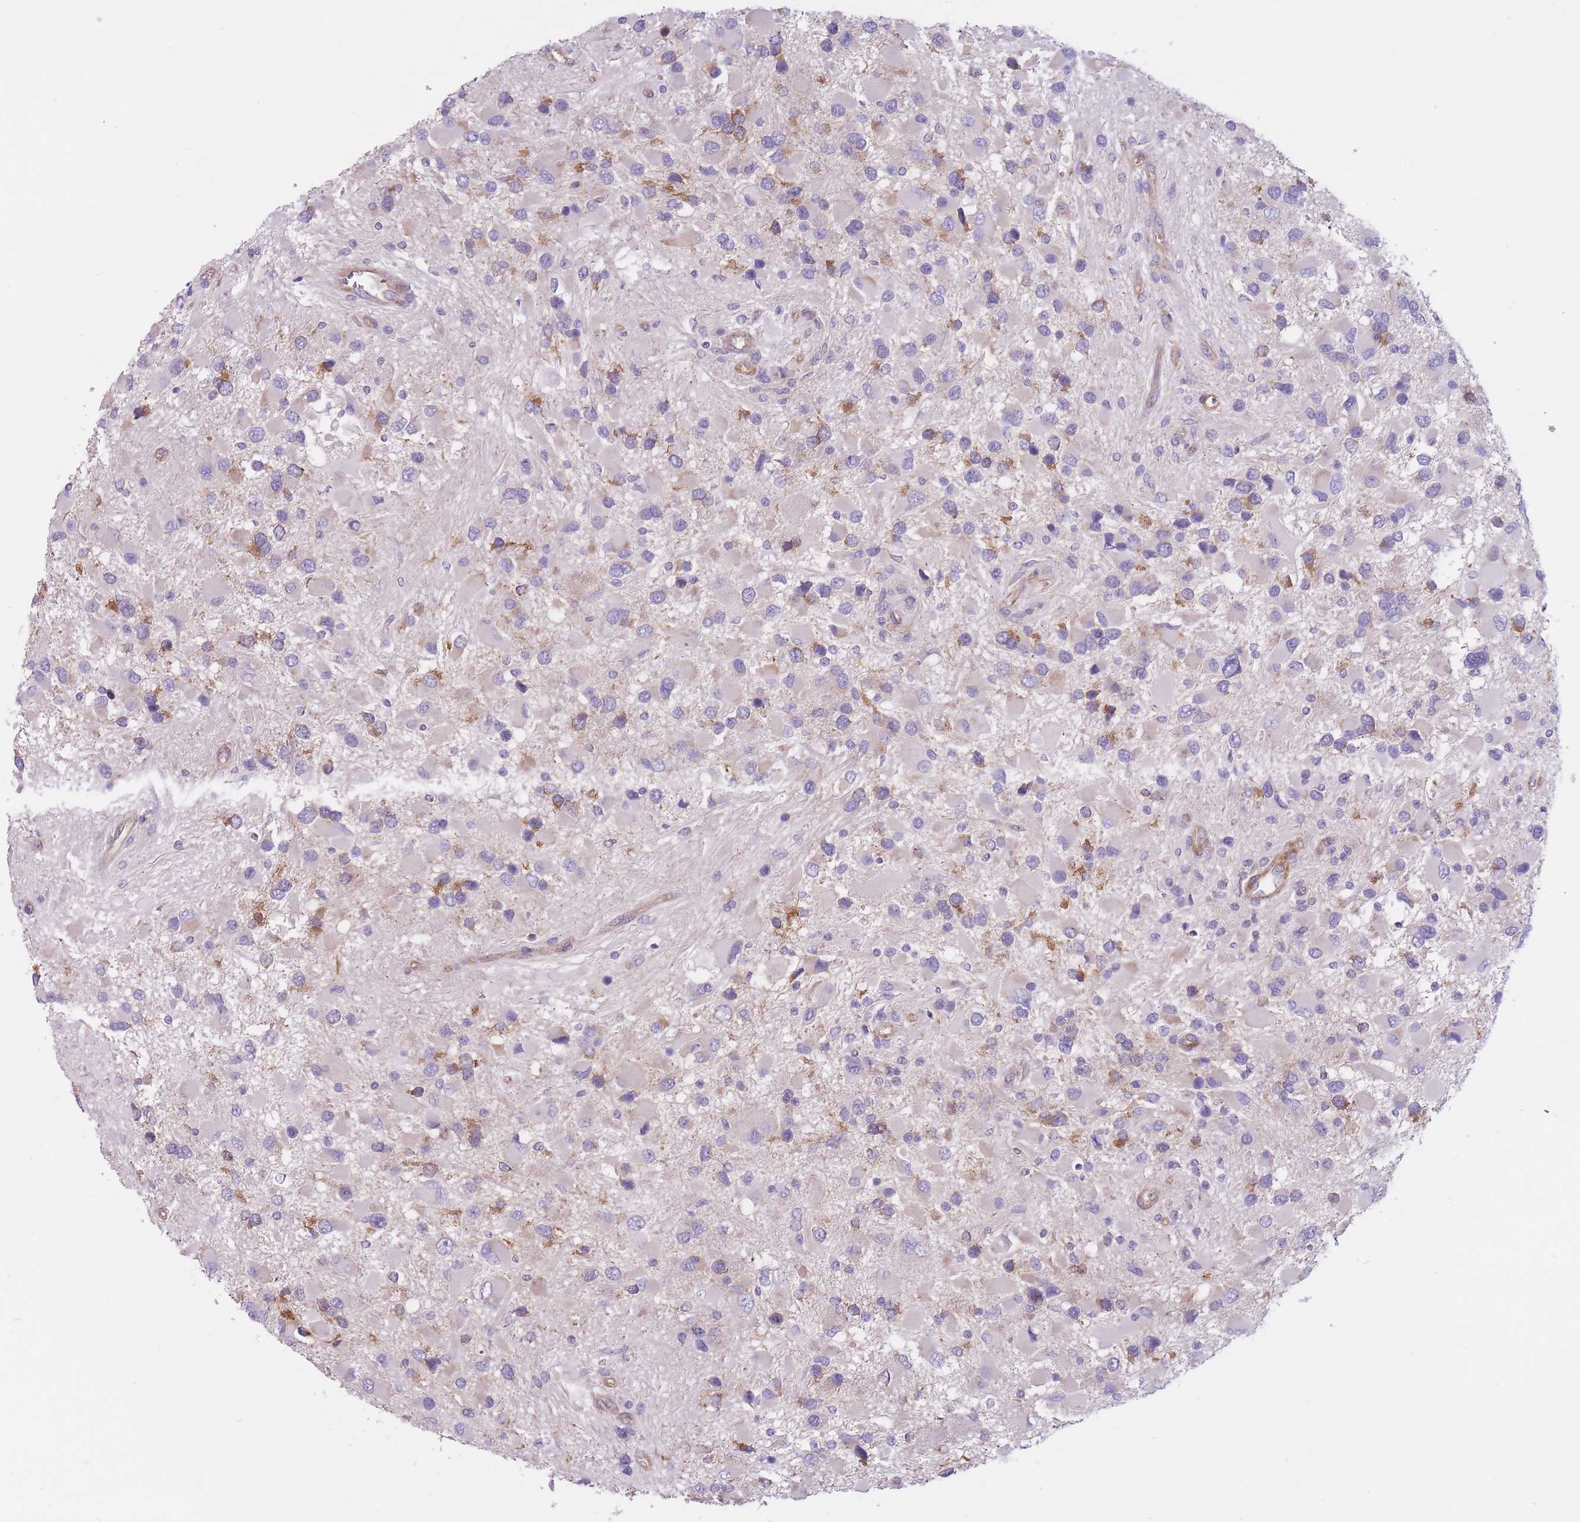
{"staining": {"intensity": "moderate", "quantity": "<25%", "location": "cytoplasmic/membranous"}, "tissue": "glioma", "cell_type": "Tumor cells", "image_type": "cancer", "snomed": [{"axis": "morphology", "description": "Glioma, malignant, High grade"}, {"axis": "topography", "description": "Brain"}], "caption": "IHC photomicrograph of glioma stained for a protein (brown), which displays low levels of moderate cytoplasmic/membranous positivity in approximately <25% of tumor cells.", "gene": "SERPINB3", "patient": {"sex": "male", "age": 53}}